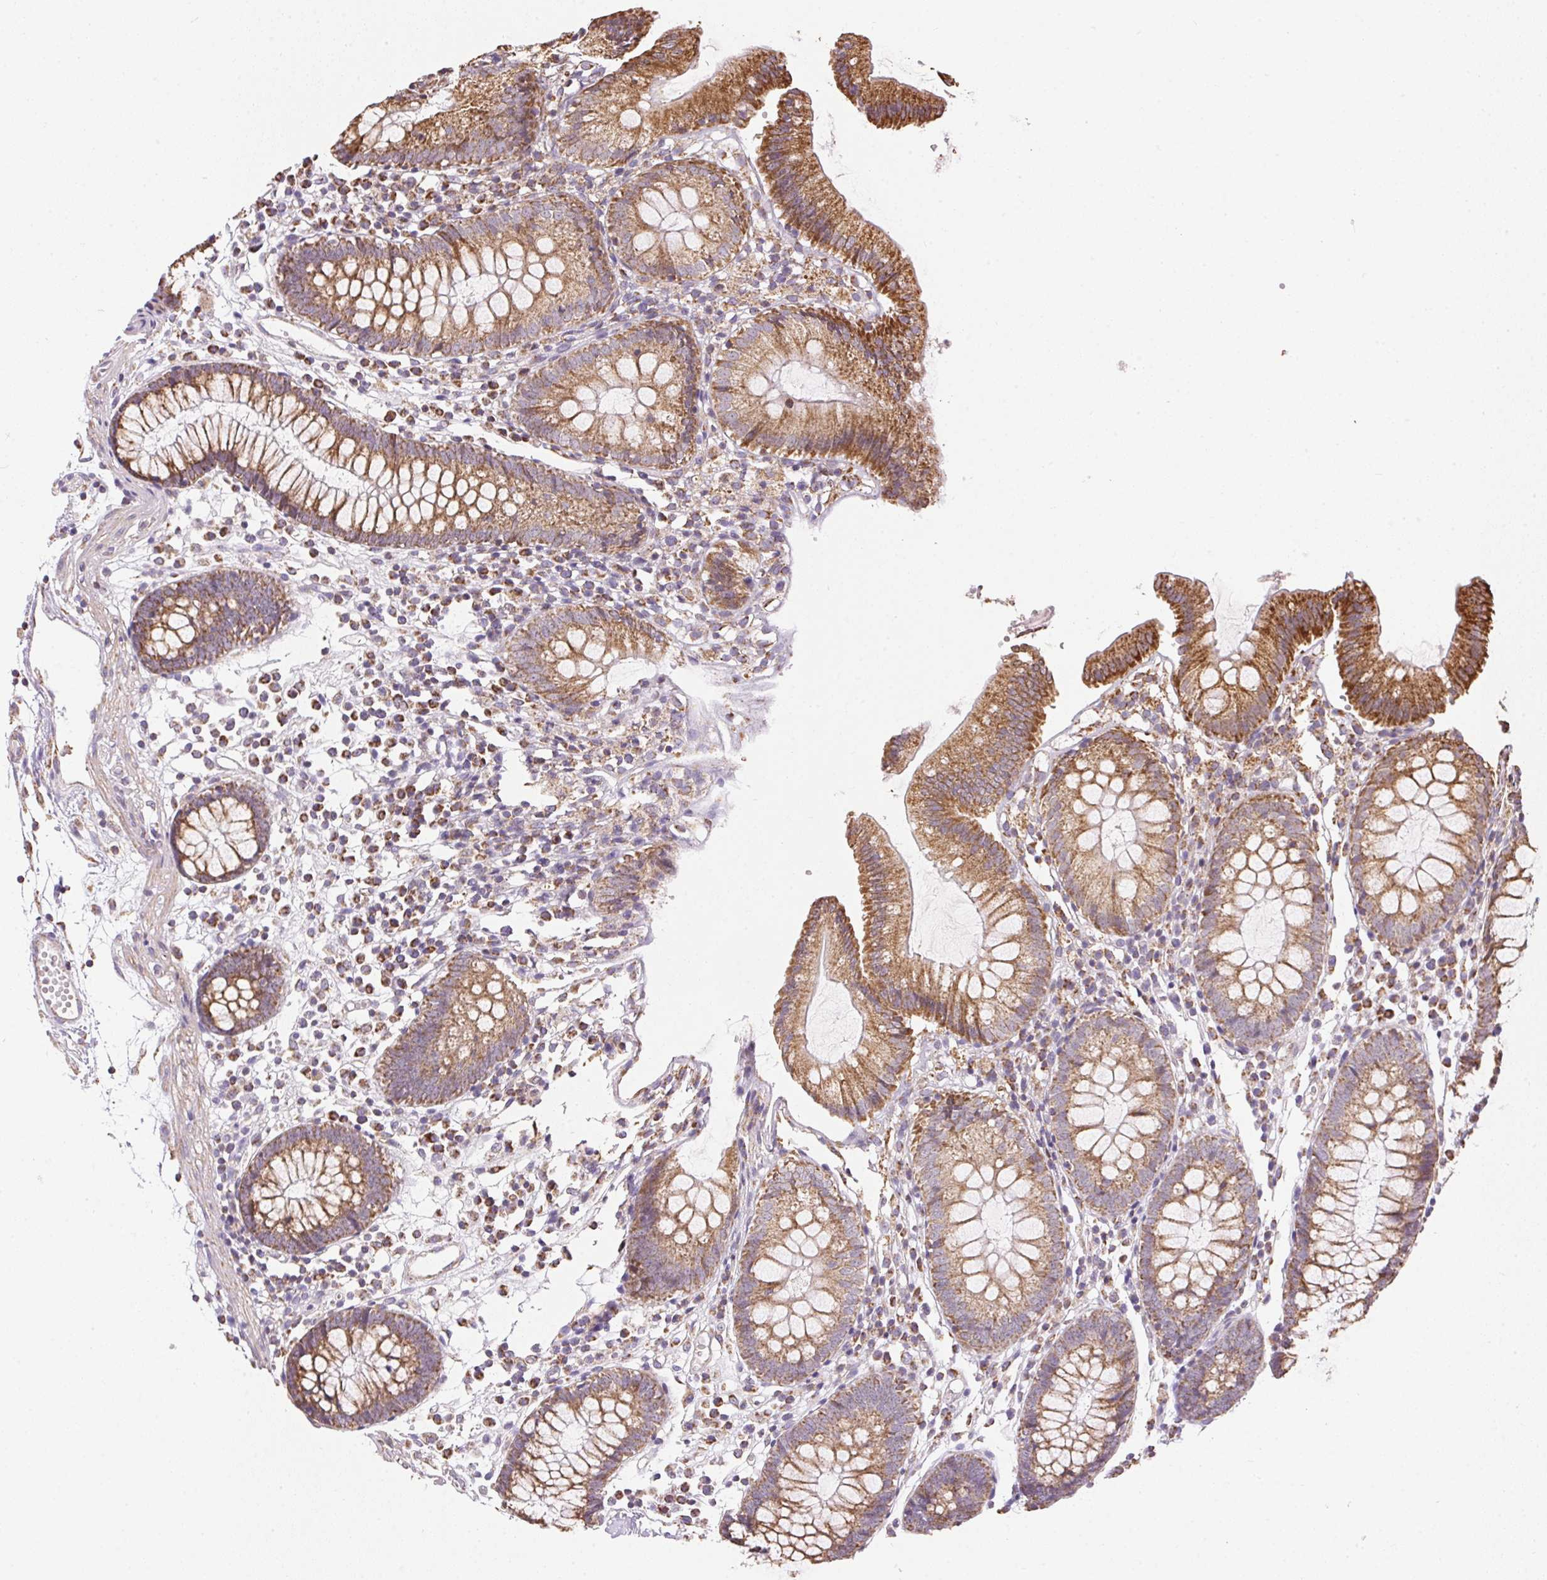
{"staining": {"intensity": "moderate", "quantity": ">75%", "location": "cytoplasmic/membranous"}, "tissue": "colon", "cell_type": "Endothelial cells", "image_type": "normal", "snomed": [{"axis": "morphology", "description": "Normal tissue, NOS"}, {"axis": "morphology", "description": "Adenocarcinoma, NOS"}, {"axis": "topography", "description": "Colon"}], "caption": "DAB (3,3'-diaminobenzidine) immunohistochemical staining of normal human colon demonstrates moderate cytoplasmic/membranous protein staining in about >75% of endothelial cells.", "gene": "MAPK11", "patient": {"sex": "male", "age": 83}}